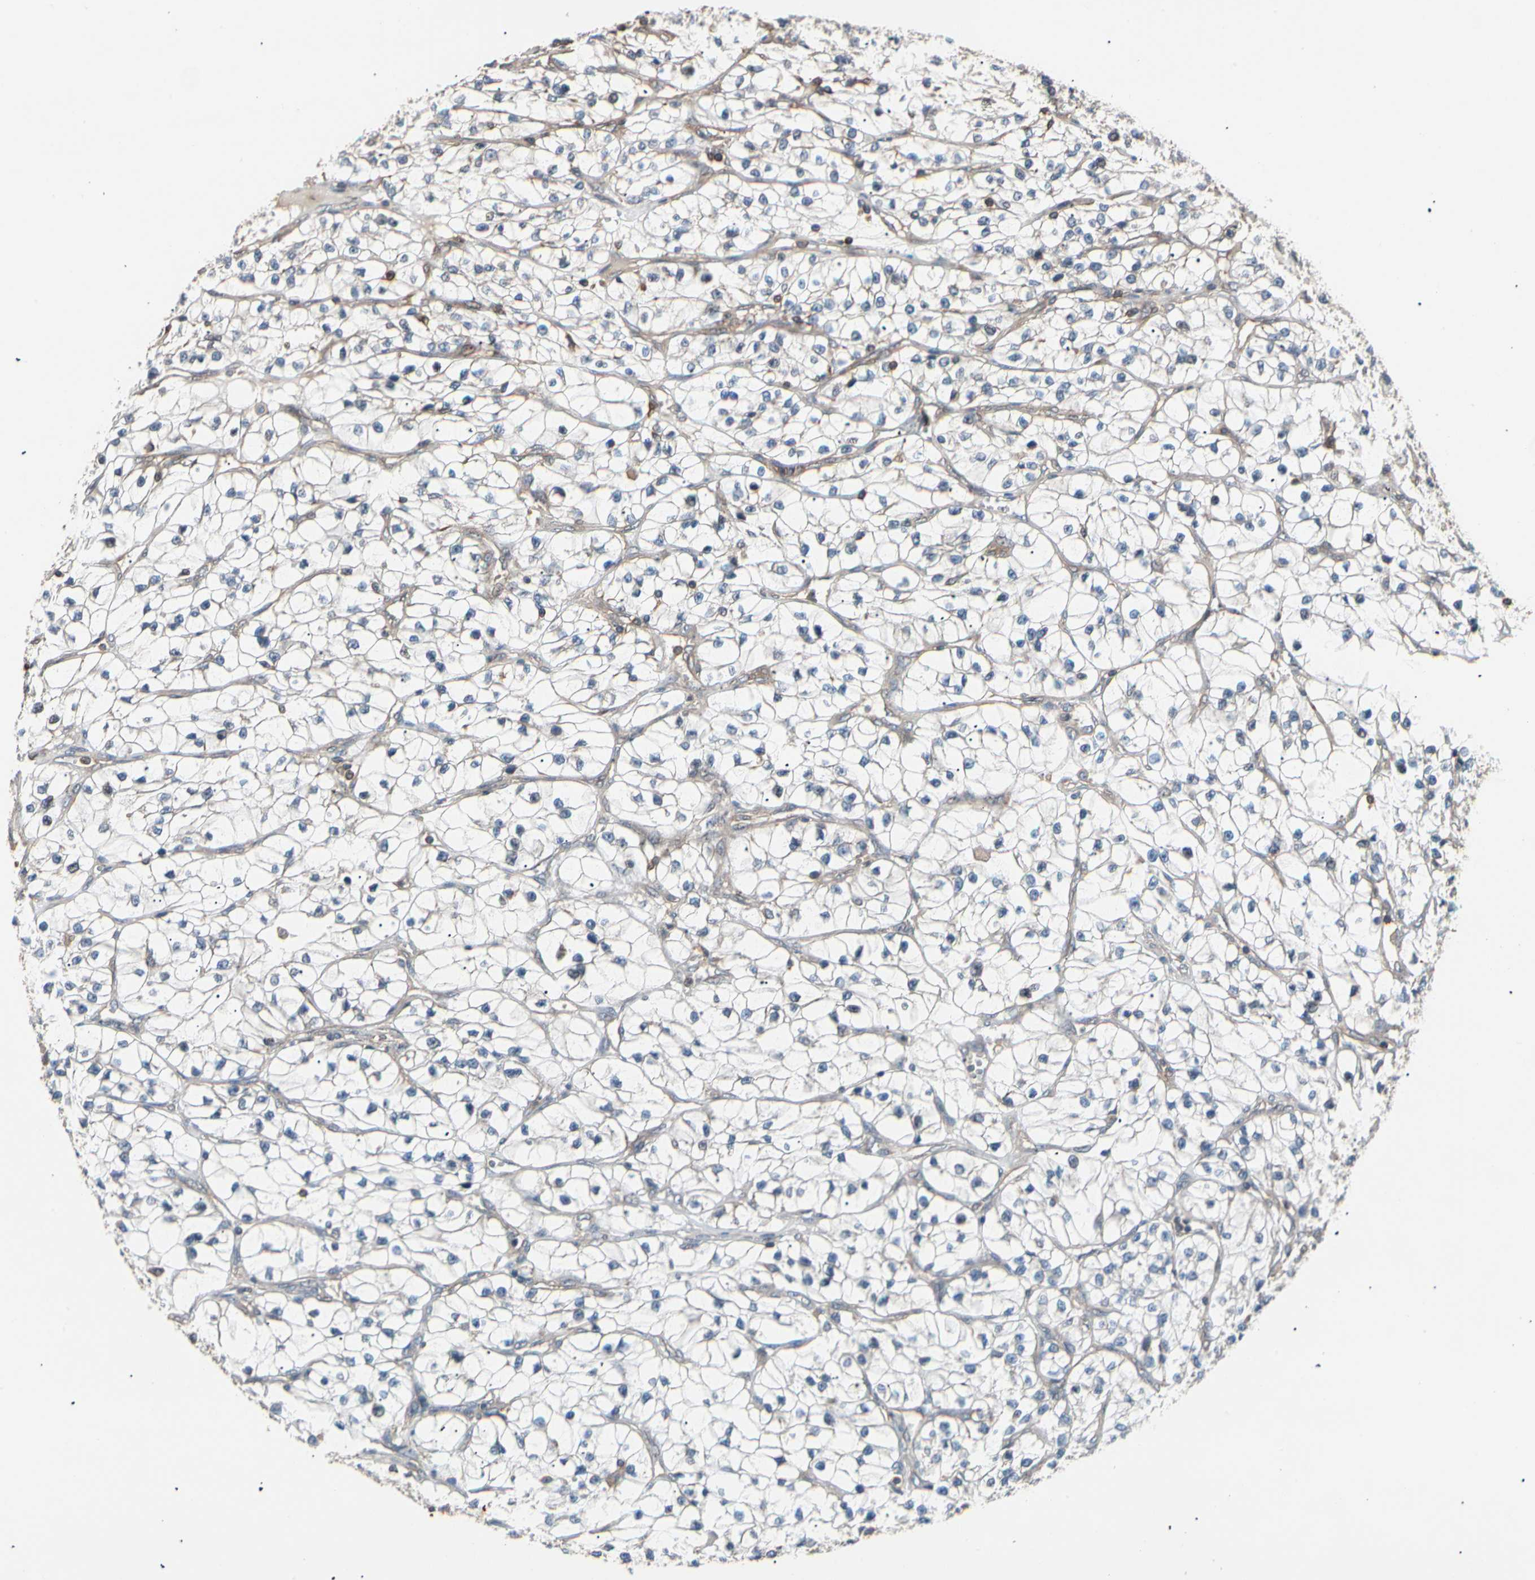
{"staining": {"intensity": "weak", "quantity": "<25%", "location": "cytoplasmic/membranous"}, "tissue": "renal cancer", "cell_type": "Tumor cells", "image_type": "cancer", "snomed": [{"axis": "morphology", "description": "Adenocarcinoma, NOS"}, {"axis": "topography", "description": "Kidney"}], "caption": "DAB (3,3'-diaminobenzidine) immunohistochemical staining of human renal cancer reveals no significant positivity in tumor cells.", "gene": "MAPK13", "patient": {"sex": "female", "age": 57}}